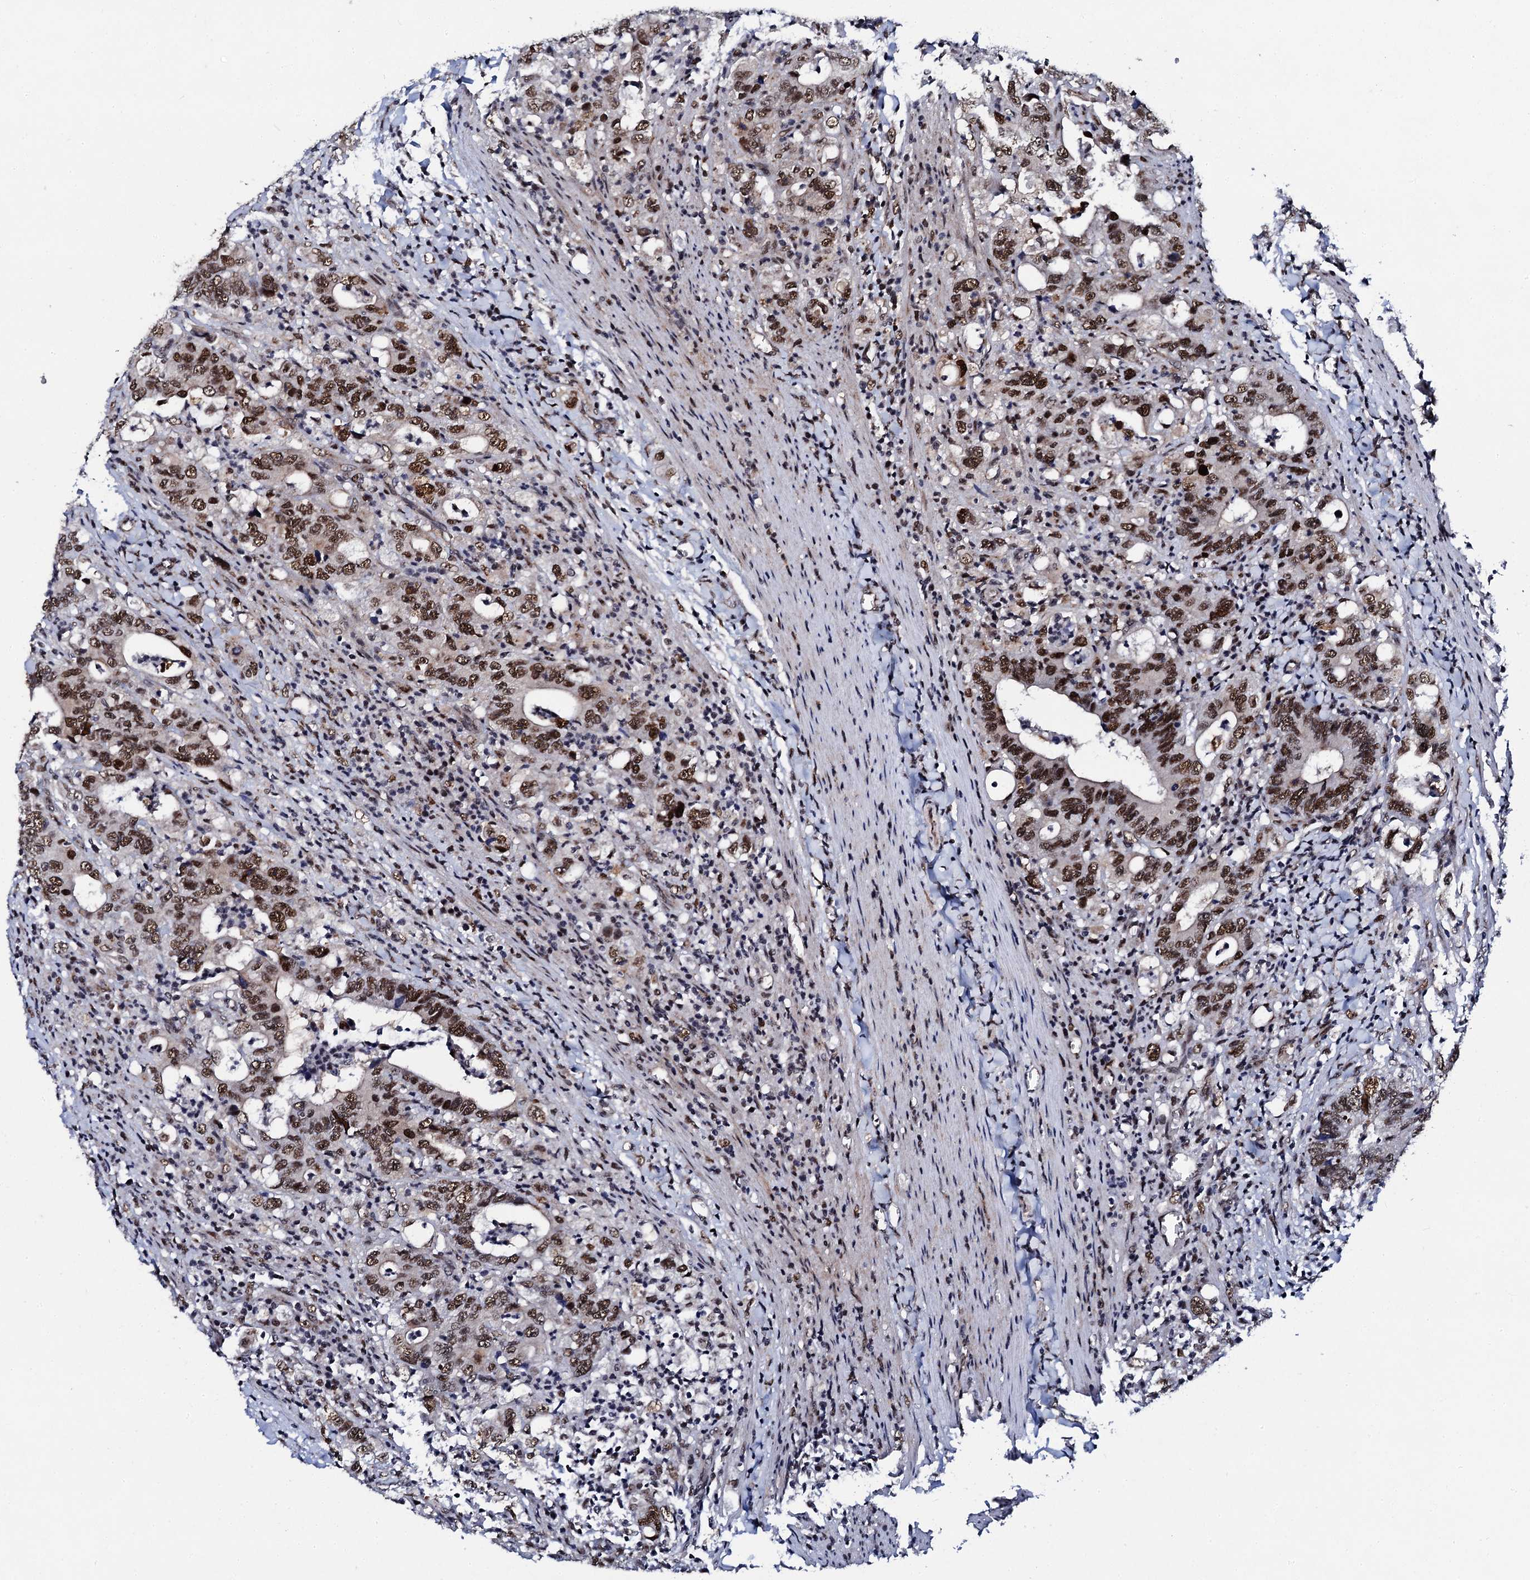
{"staining": {"intensity": "strong", "quantity": ">75%", "location": "nuclear"}, "tissue": "colorectal cancer", "cell_type": "Tumor cells", "image_type": "cancer", "snomed": [{"axis": "morphology", "description": "Adenocarcinoma, NOS"}, {"axis": "topography", "description": "Colon"}], "caption": "Immunohistochemical staining of human adenocarcinoma (colorectal) shows high levels of strong nuclear staining in about >75% of tumor cells.", "gene": "CSTF3", "patient": {"sex": "female", "age": 75}}